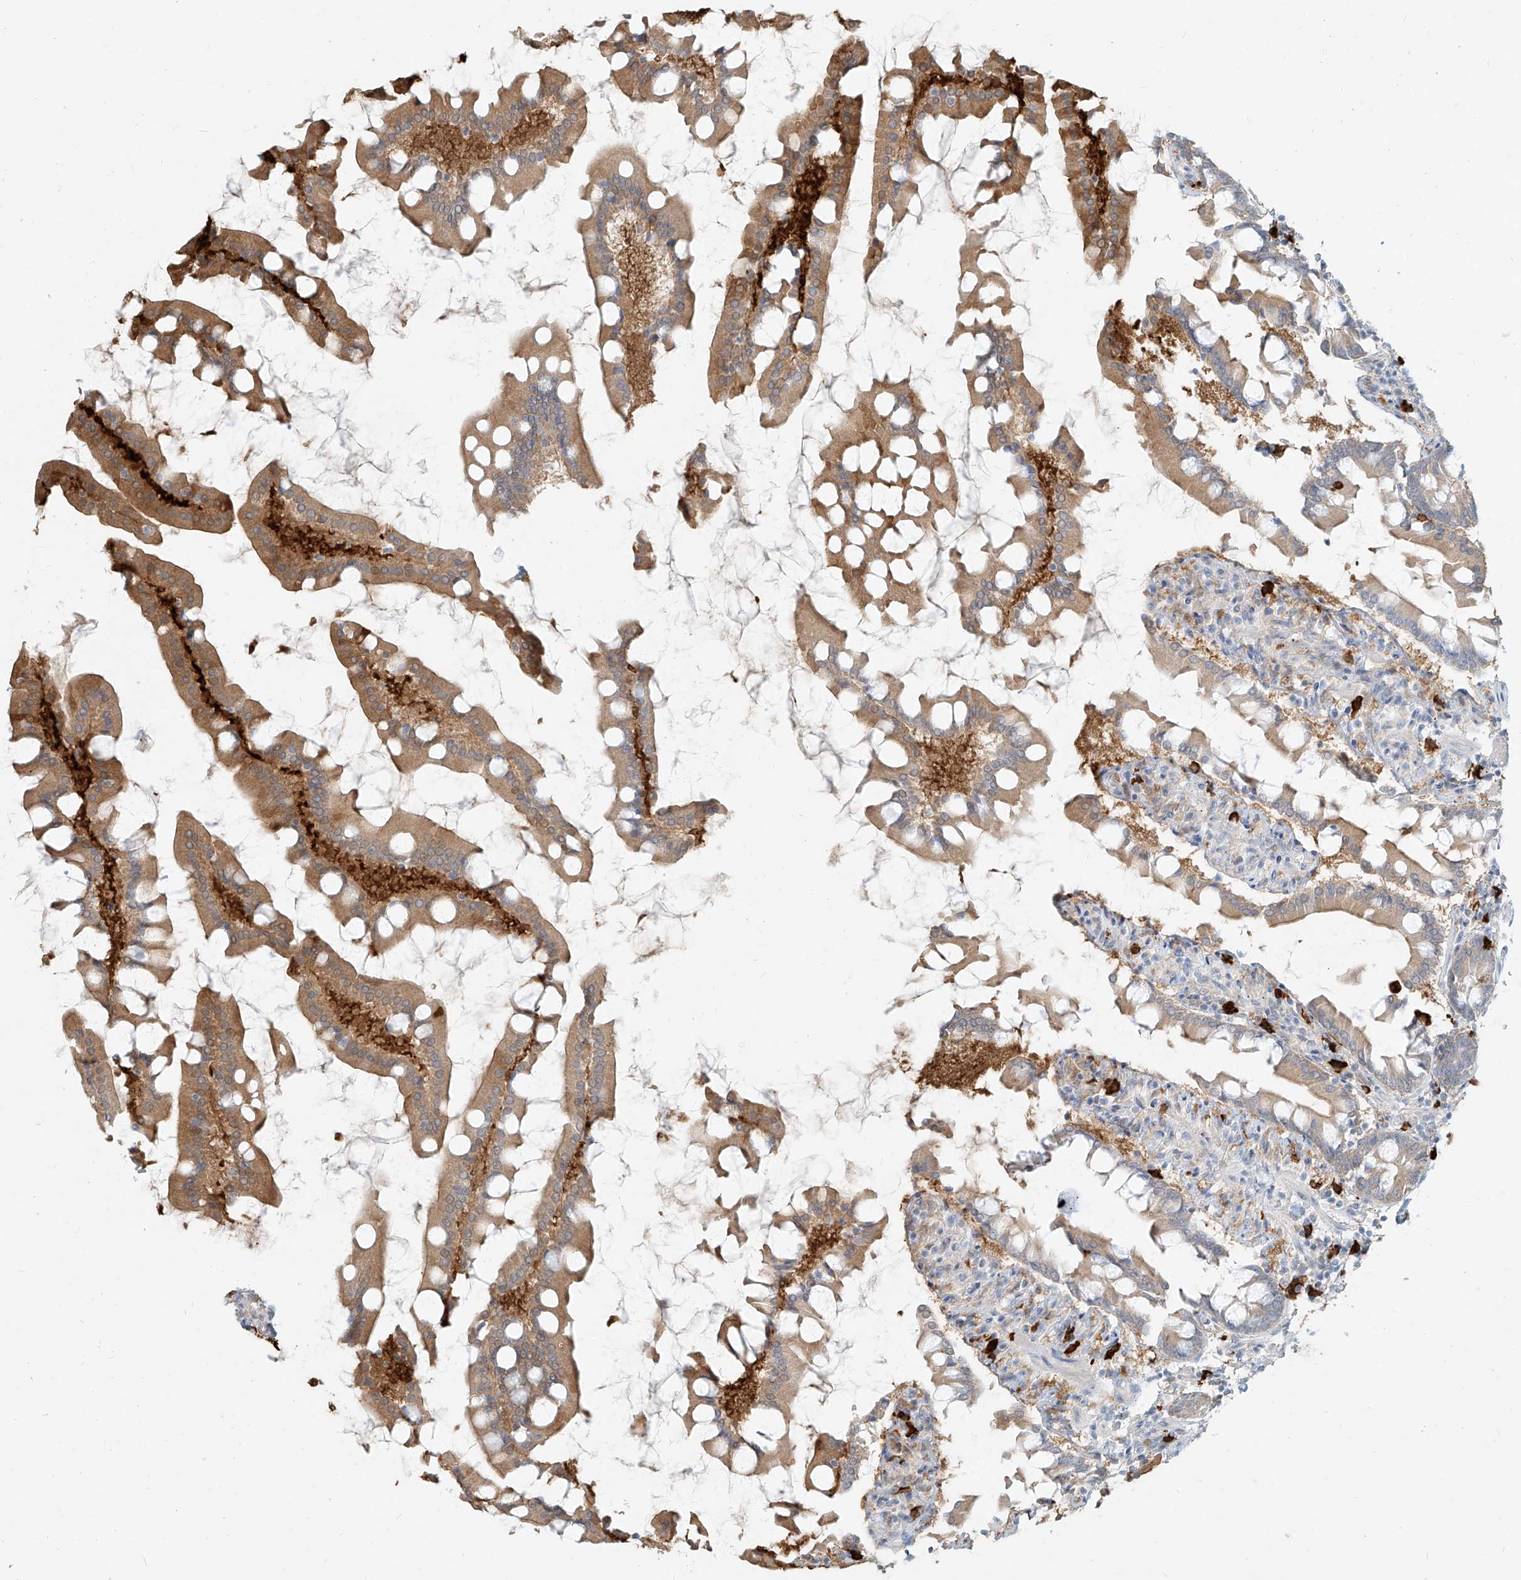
{"staining": {"intensity": "moderate", "quantity": "25%-75%", "location": "cytoplasmic/membranous"}, "tissue": "small intestine", "cell_type": "Glandular cells", "image_type": "normal", "snomed": [{"axis": "morphology", "description": "Normal tissue, NOS"}, {"axis": "topography", "description": "Small intestine"}], "caption": "Protein staining shows moderate cytoplasmic/membranous expression in about 25%-75% of glandular cells in unremarkable small intestine. The protein of interest is shown in brown color, while the nuclei are stained blue.", "gene": "PGD", "patient": {"sex": "male", "age": 41}}